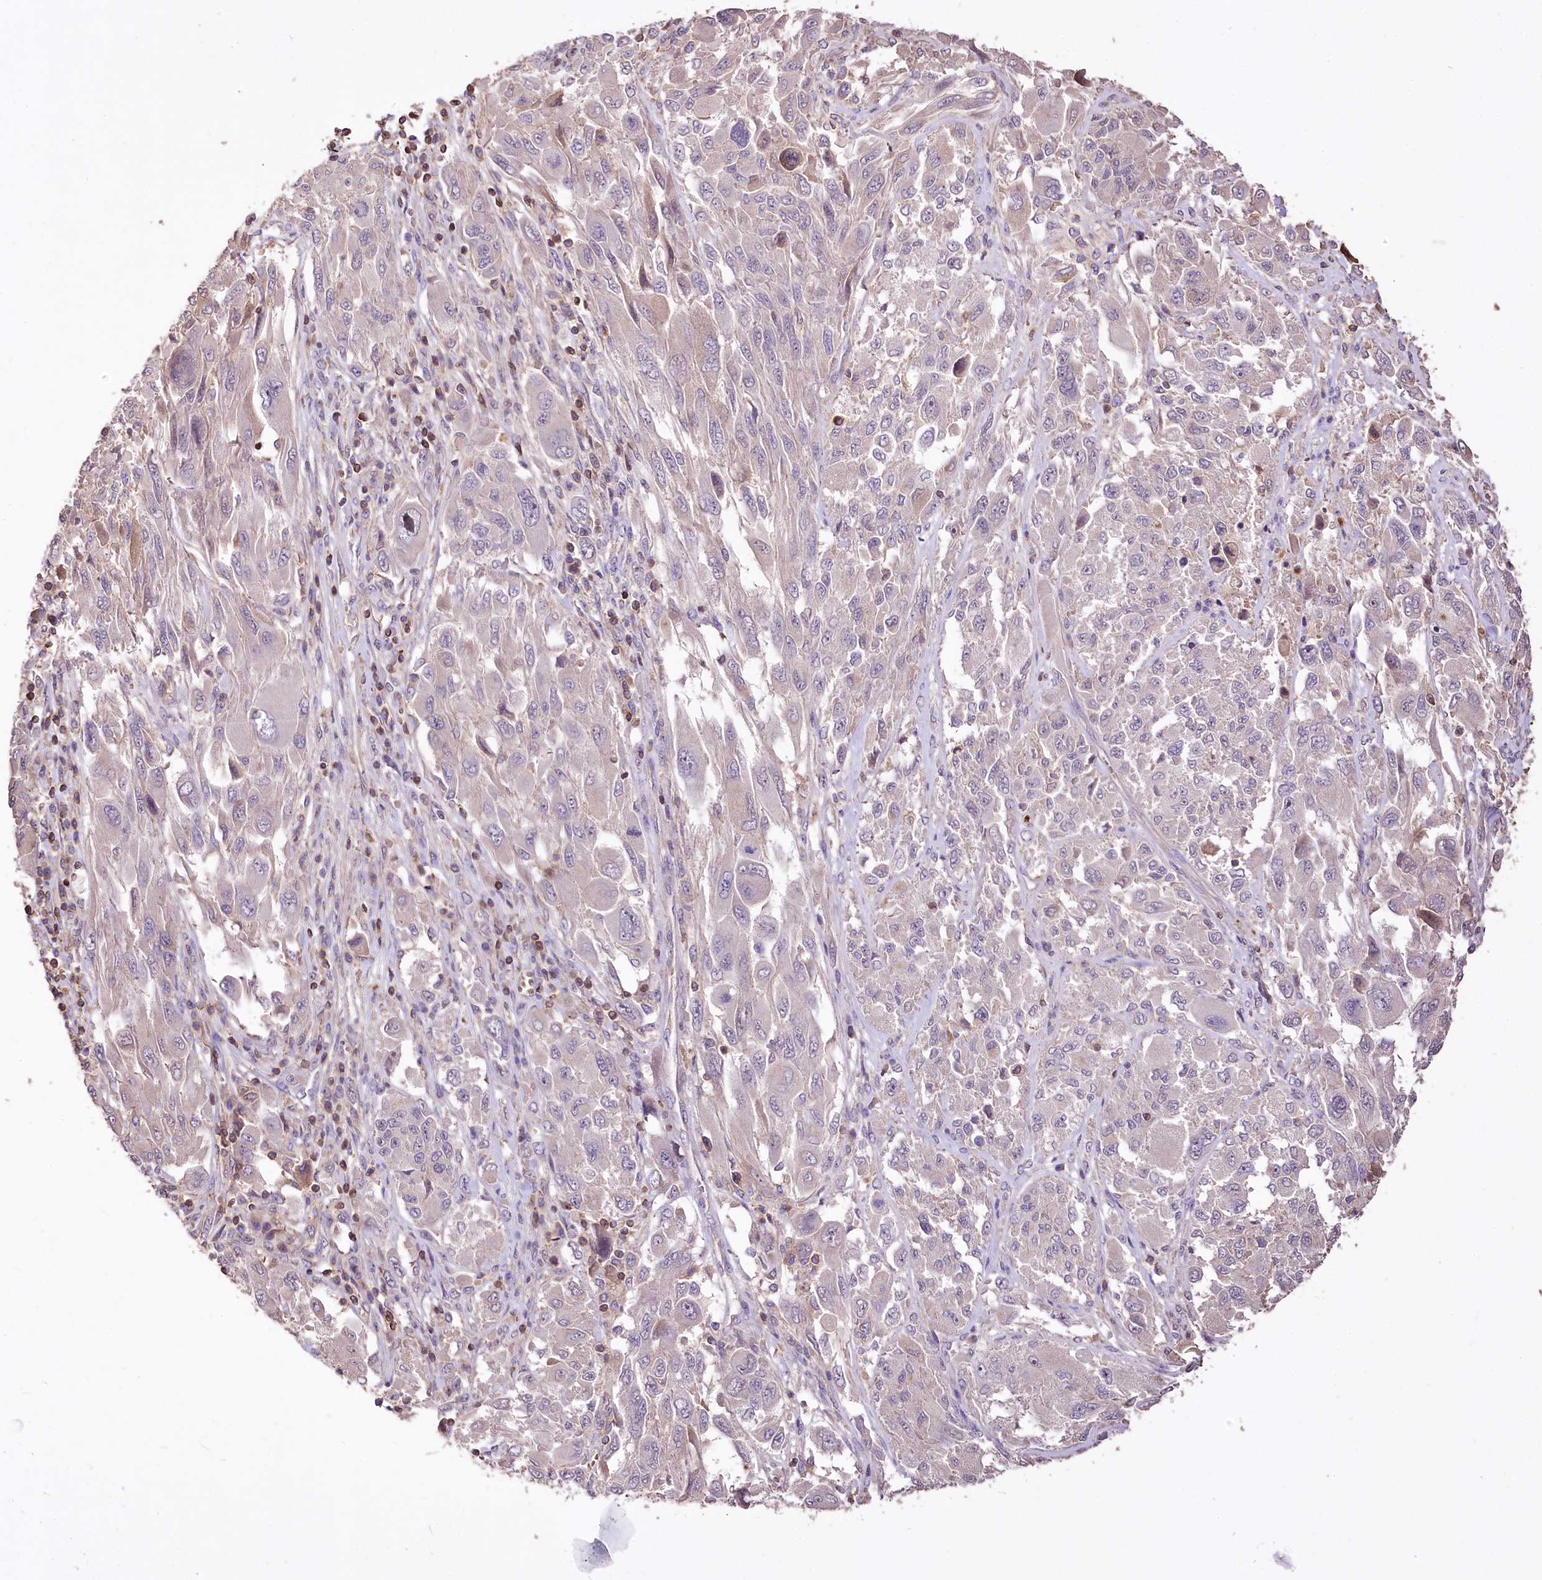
{"staining": {"intensity": "negative", "quantity": "none", "location": "none"}, "tissue": "melanoma", "cell_type": "Tumor cells", "image_type": "cancer", "snomed": [{"axis": "morphology", "description": "Malignant melanoma, NOS"}, {"axis": "topography", "description": "Skin"}], "caption": "This is a photomicrograph of immunohistochemistry (IHC) staining of melanoma, which shows no positivity in tumor cells. The staining was performed using DAB to visualize the protein expression in brown, while the nuclei were stained in blue with hematoxylin (Magnification: 20x).", "gene": "SERGEF", "patient": {"sex": "female", "age": 91}}